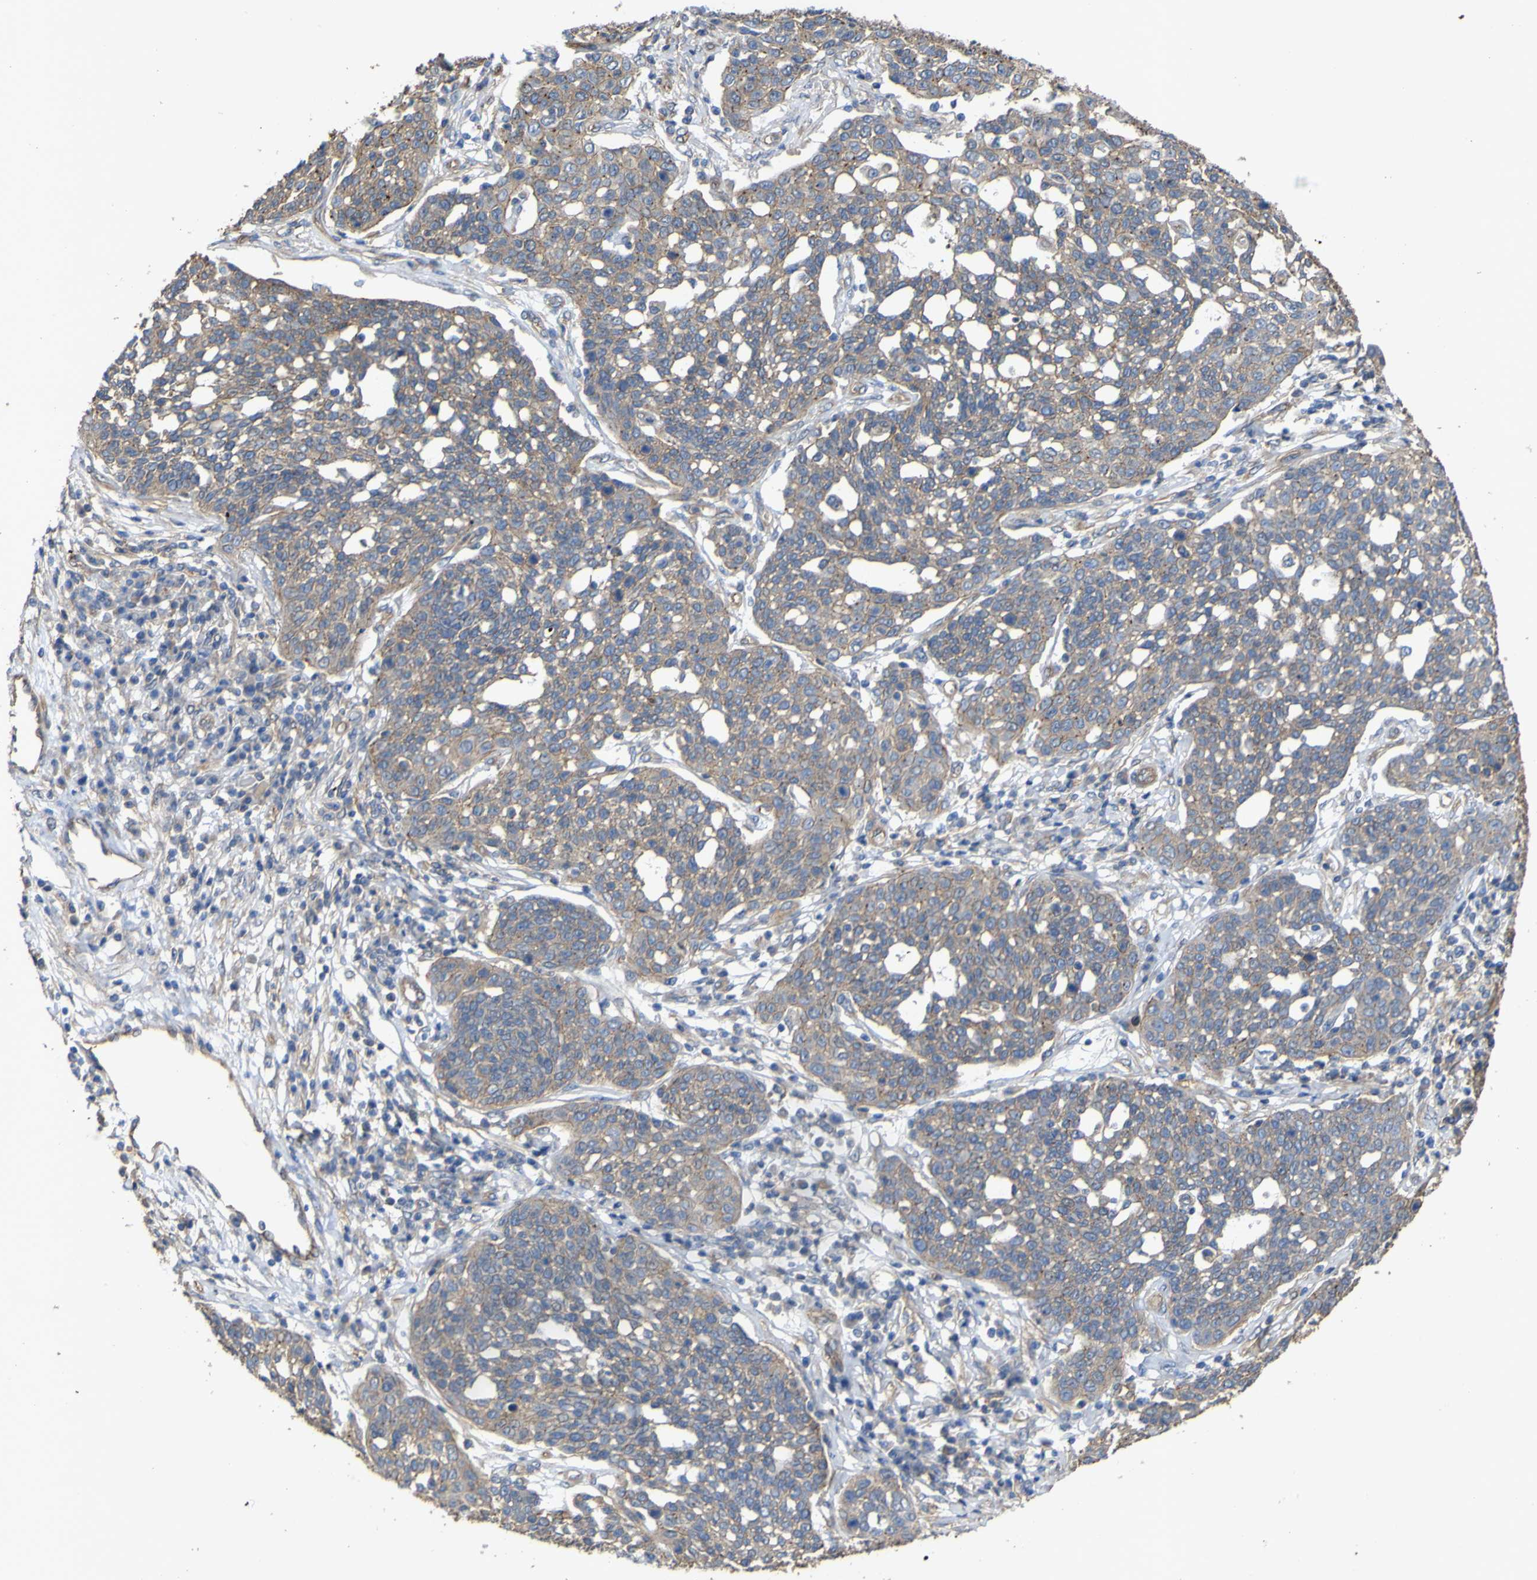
{"staining": {"intensity": "weak", "quantity": ">75%", "location": "cytoplasmic/membranous"}, "tissue": "cervical cancer", "cell_type": "Tumor cells", "image_type": "cancer", "snomed": [{"axis": "morphology", "description": "Squamous cell carcinoma, NOS"}, {"axis": "topography", "description": "Cervix"}], "caption": "DAB (3,3'-diaminobenzidine) immunohistochemical staining of cervical cancer (squamous cell carcinoma) shows weak cytoplasmic/membranous protein expression in approximately >75% of tumor cells.", "gene": "TNFSF15", "patient": {"sex": "female", "age": 34}}